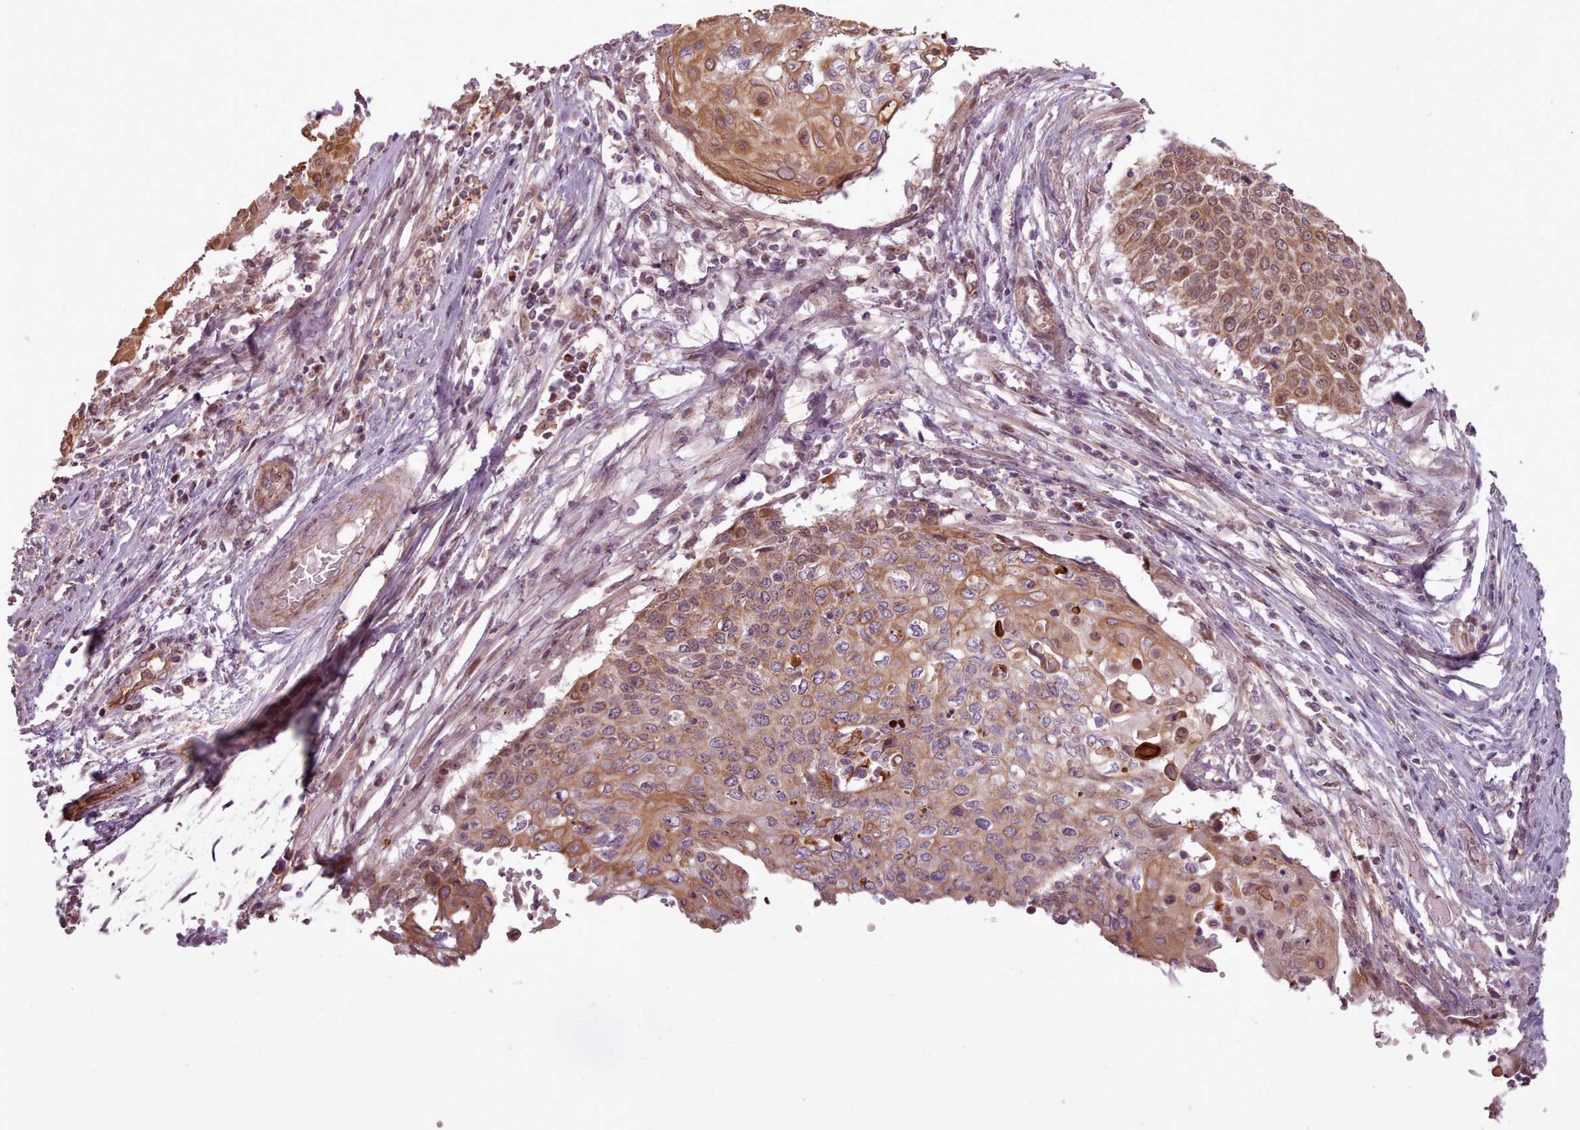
{"staining": {"intensity": "moderate", "quantity": "25%-75%", "location": "cytoplasmic/membranous"}, "tissue": "cervical cancer", "cell_type": "Tumor cells", "image_type": "cancer", "snomed": [{"axis": "morphology", "description": "Squamous cell carcinoma, NOS"}, {"axis": "topography", "description": "Cervix"}], "caption": "Immunohistochemical staining of human cervical cancer (squamous cell carcinoma) shows medium levels of moderate cytoplasmic/membranous positivity in approximately 25%-75% of tumor cells. (Brightfield microscopy of DAB IHC at high magnification).", "gene": "ZMYM4", "patient": {"sex": "female", "age": 39}}